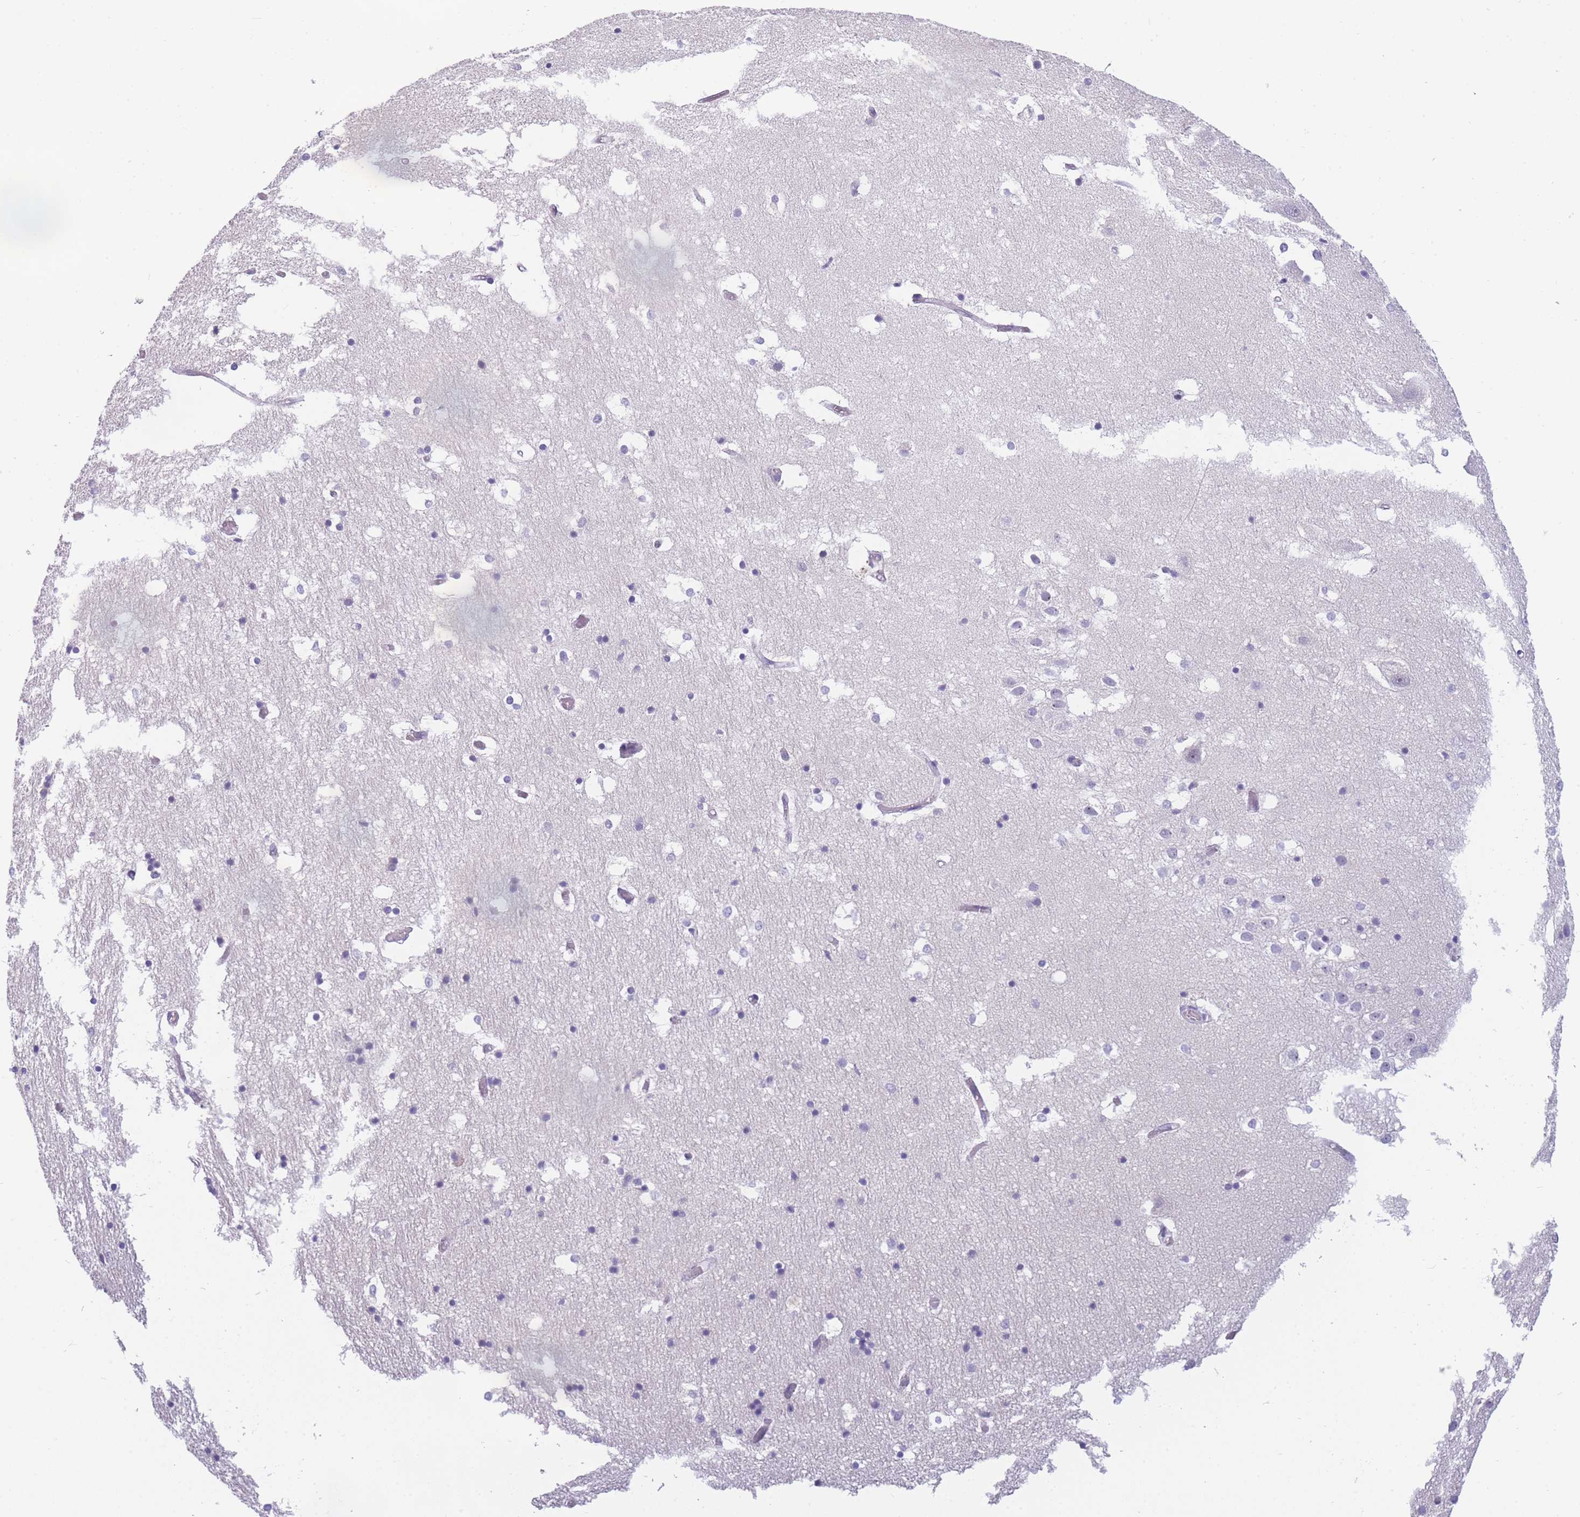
{"staining": {"intensity": "negative", "quantity": "none", "location": "none"}, "tissue": "hippocampus", "cell_type": "Glial cells", "image_type": "normal", "snomed": [{"axis": "morphology", "description": "Normal tissue, NOS"}, {"axis": "topography", "description": "Hippocampus"}], "caption": "This is a histopathology image of immunohistochemistry (IHC) staining of unremarkable hippocampus, which shows no staining in glial cells. The staining was performed using DAB to visualize the protein expression in brown, while the nuclei were stained in blue with hematoxylin (Magnification: 20x).", "gene": "DDX49", "patient": {"sex": "female", "age": 52}}